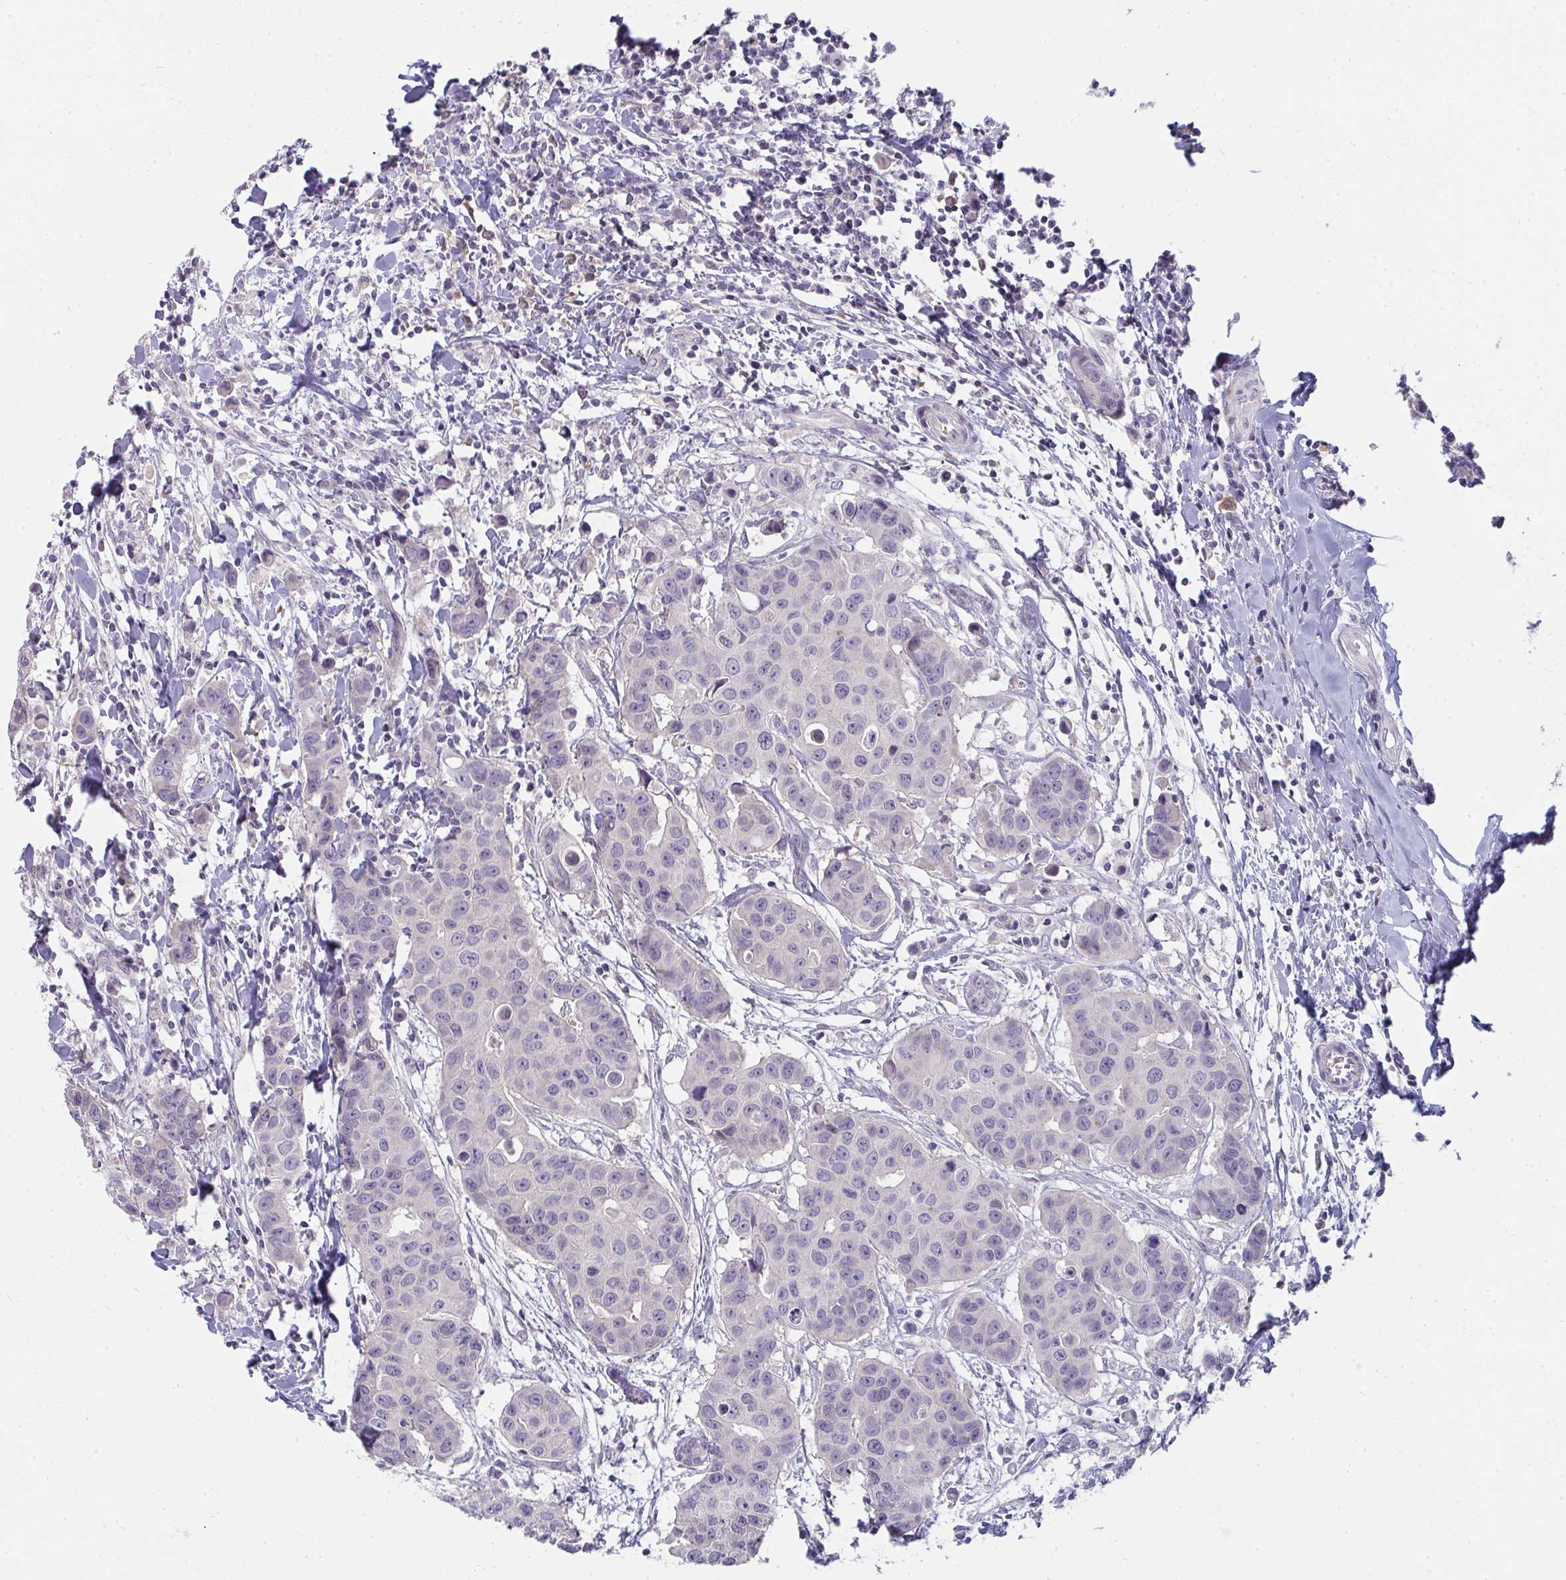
{"staining": {"intensity": "negative", "quantity": "none", "location": "none"}, "tissue": "breast cancer", "cell_type": "Tumor cells", "image_type": "cancer", "snomed": [{"axis": "morphology", "description": "Duct carcinoma"}, {"axis": "topography", "description": "Breast"}], "caption": "Breast cancer (intraductal carcinoma) was stained to show a protein in brown. There is no significant staining in tumor cells.", "gene": "SHB", "patient": {"sex": "female", "age": 24}}